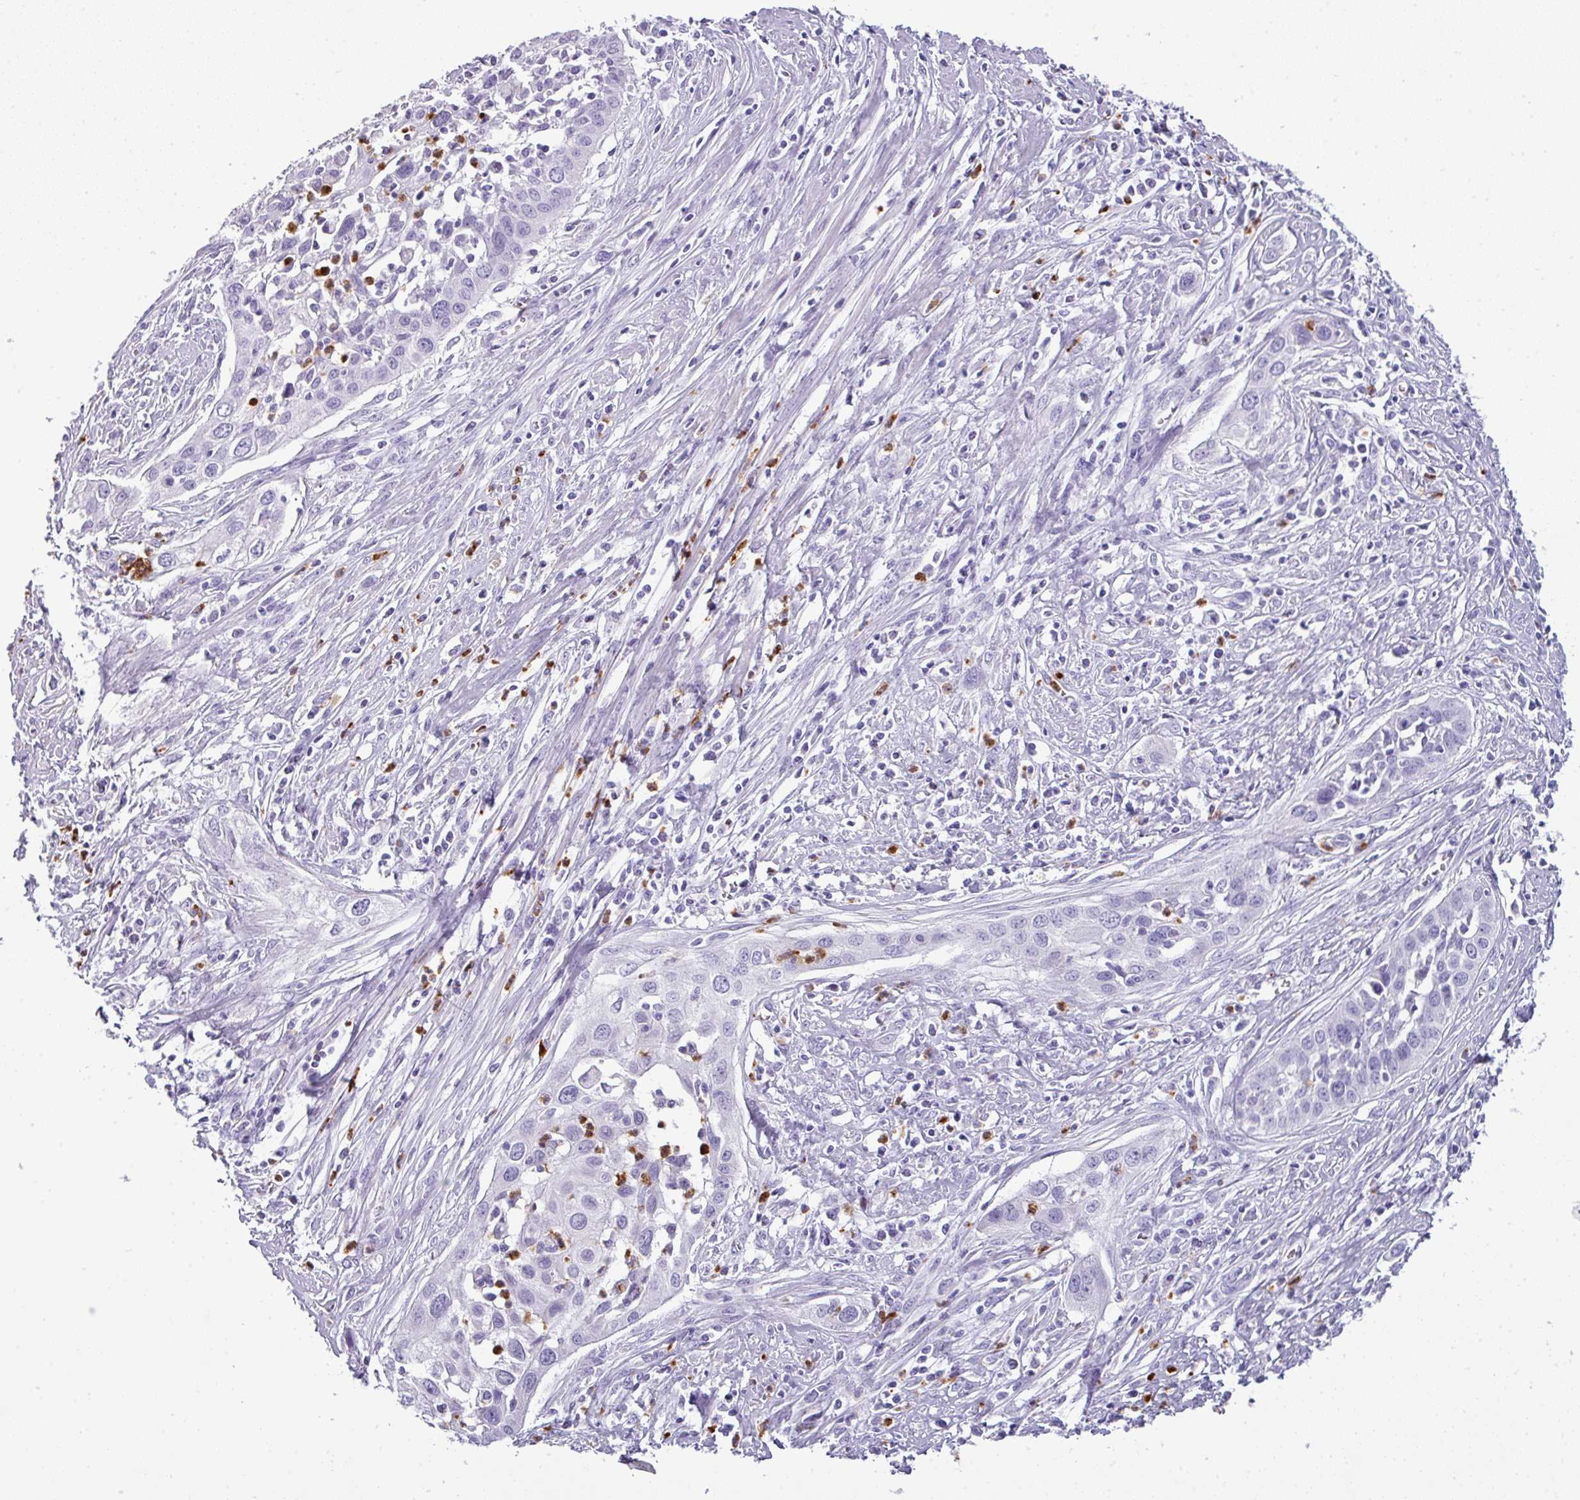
{"staining": {"intensity": "negative", "quantity": "none", "location": "none"}, "tissue": "cervical cancer", "cell_type": "Tumor cells", "image_type": "cancer", "snomed": [{"axis": "morphology", "description": "Squamous cell carcinoma, NOS"}, {"axis": "topography", "description": "Cervix"}], "caption": "Tumor cells are negative for protein expression in human squamous cell carcinoma (cervical).", "gene": "CTSG", "patient": {"sex": "female", "age": 34}}